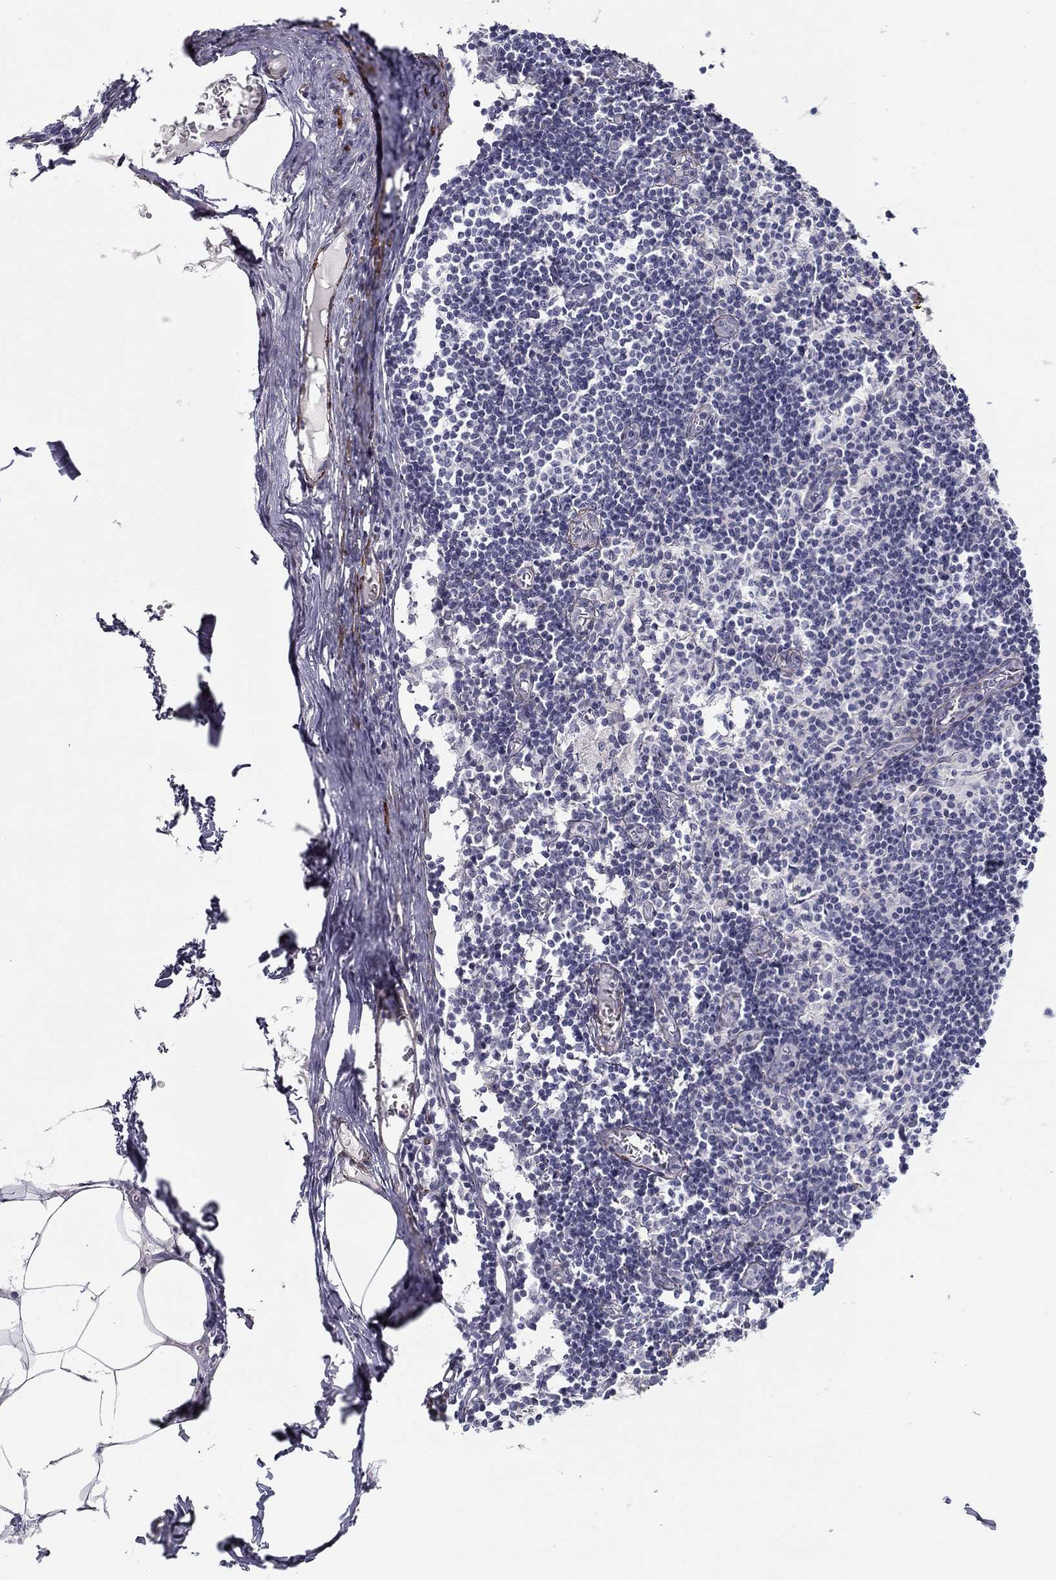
{"staining": {"intensity": "negative", "quantity": "none", "location": "none"}, "tissue": "lymph node", "cell_type": "Non-germinal center cells", "image_type": "normal", "snomed": [{"axis": "morphology", "description": "Normal tissue, NOS"}, {"axis": "topography", "description": "Lymph node"}], "caption": "DAB immunohistochemical staining of benign human lymph node displays no significant positivity in non-germinal center cells.", "gene": "KRBA1", "patient": {"sex": "male", "age": 59}}